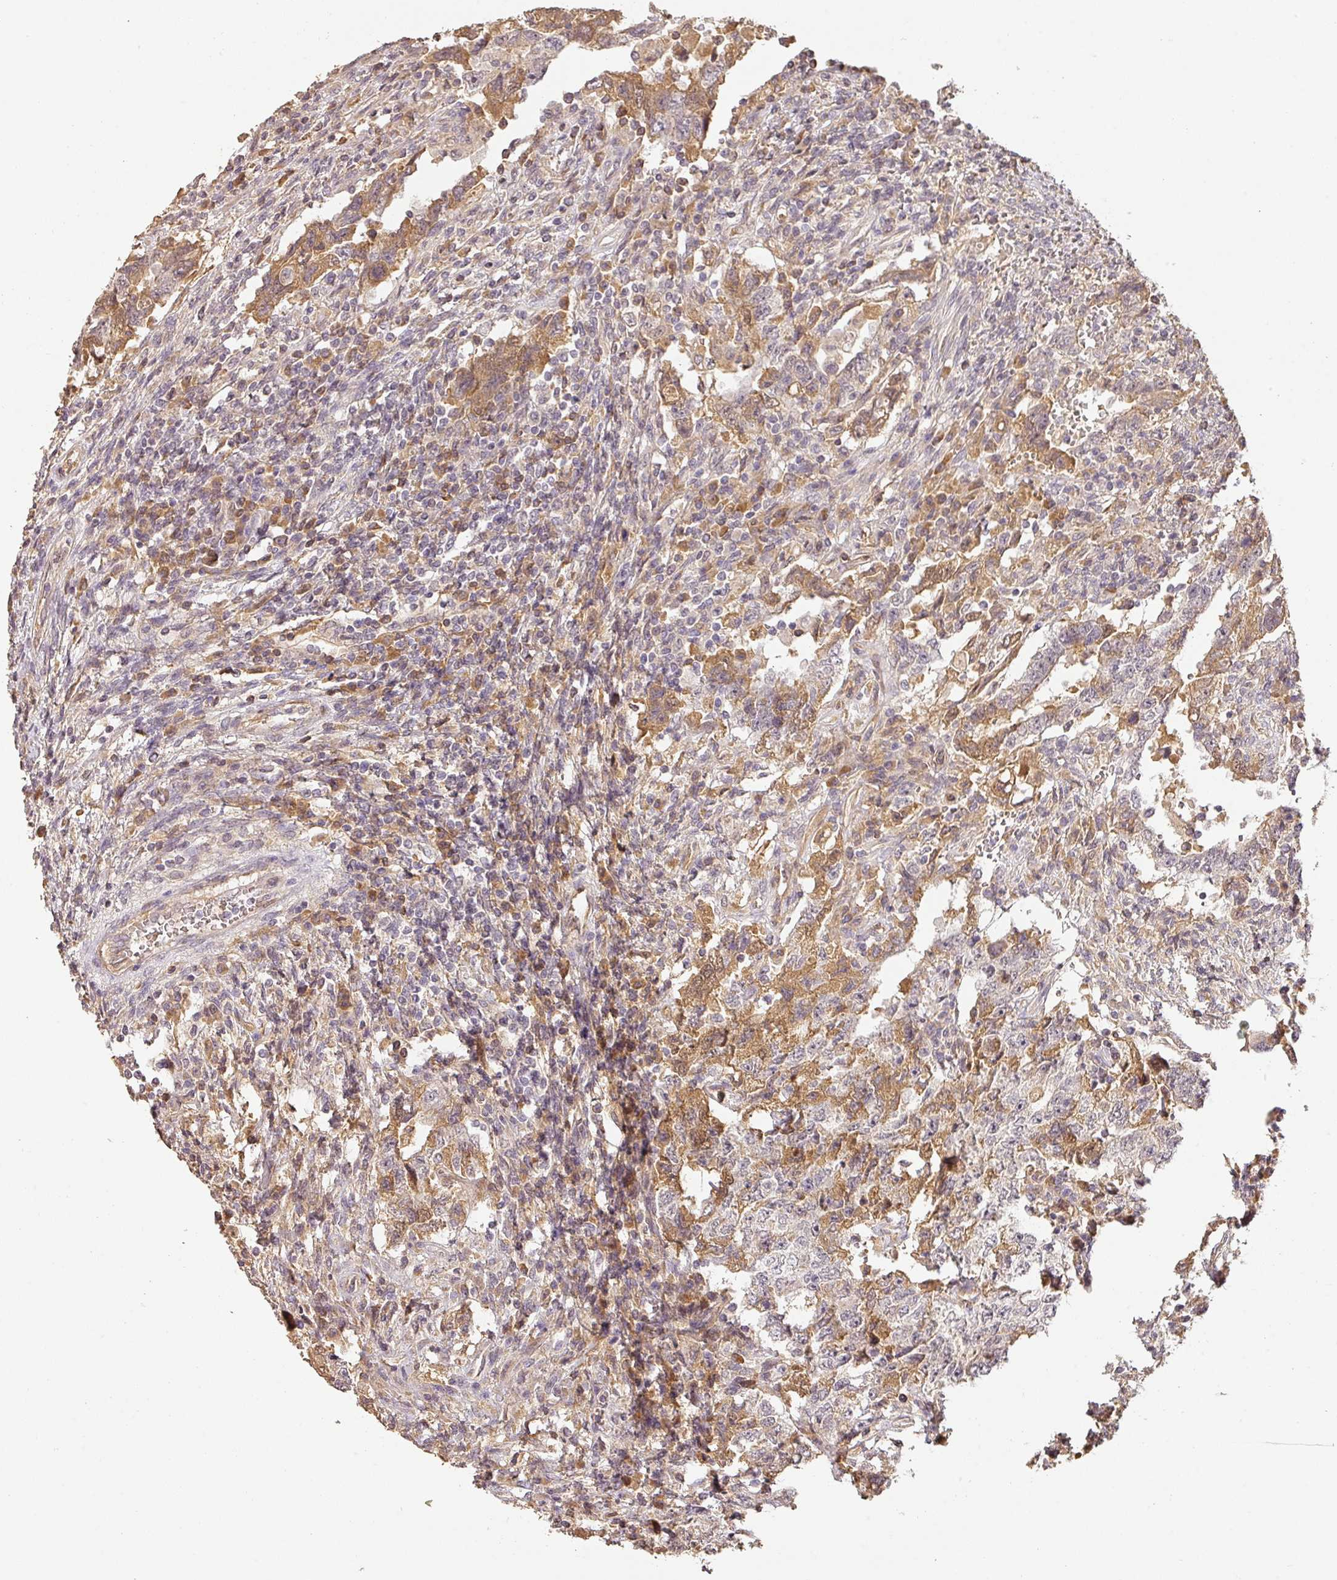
{"staining": {"intensity": "moderate", "quantity": "25%-75%", "location": "cytoplasmic/membranous"}, "tissue": "testis cancer", "cell_type": "Tumor cells", "image_type": "cancer", "snomed": [{"axis": "morphology", "description": "Carcinoma, Embryonal, NOS"}, {"axis": "topography", "description": "Testis"}], "caption": "This photomicrograph displays immunohistochemistry (IHC) staining of embryonal carcinoma (testis), with medium moderate cytoplasmic/membranous positivity in approximately 25%-75% of tumor cells.", "gene": "BPIFB3", "patient": {"sex": "male", "age": 26}}